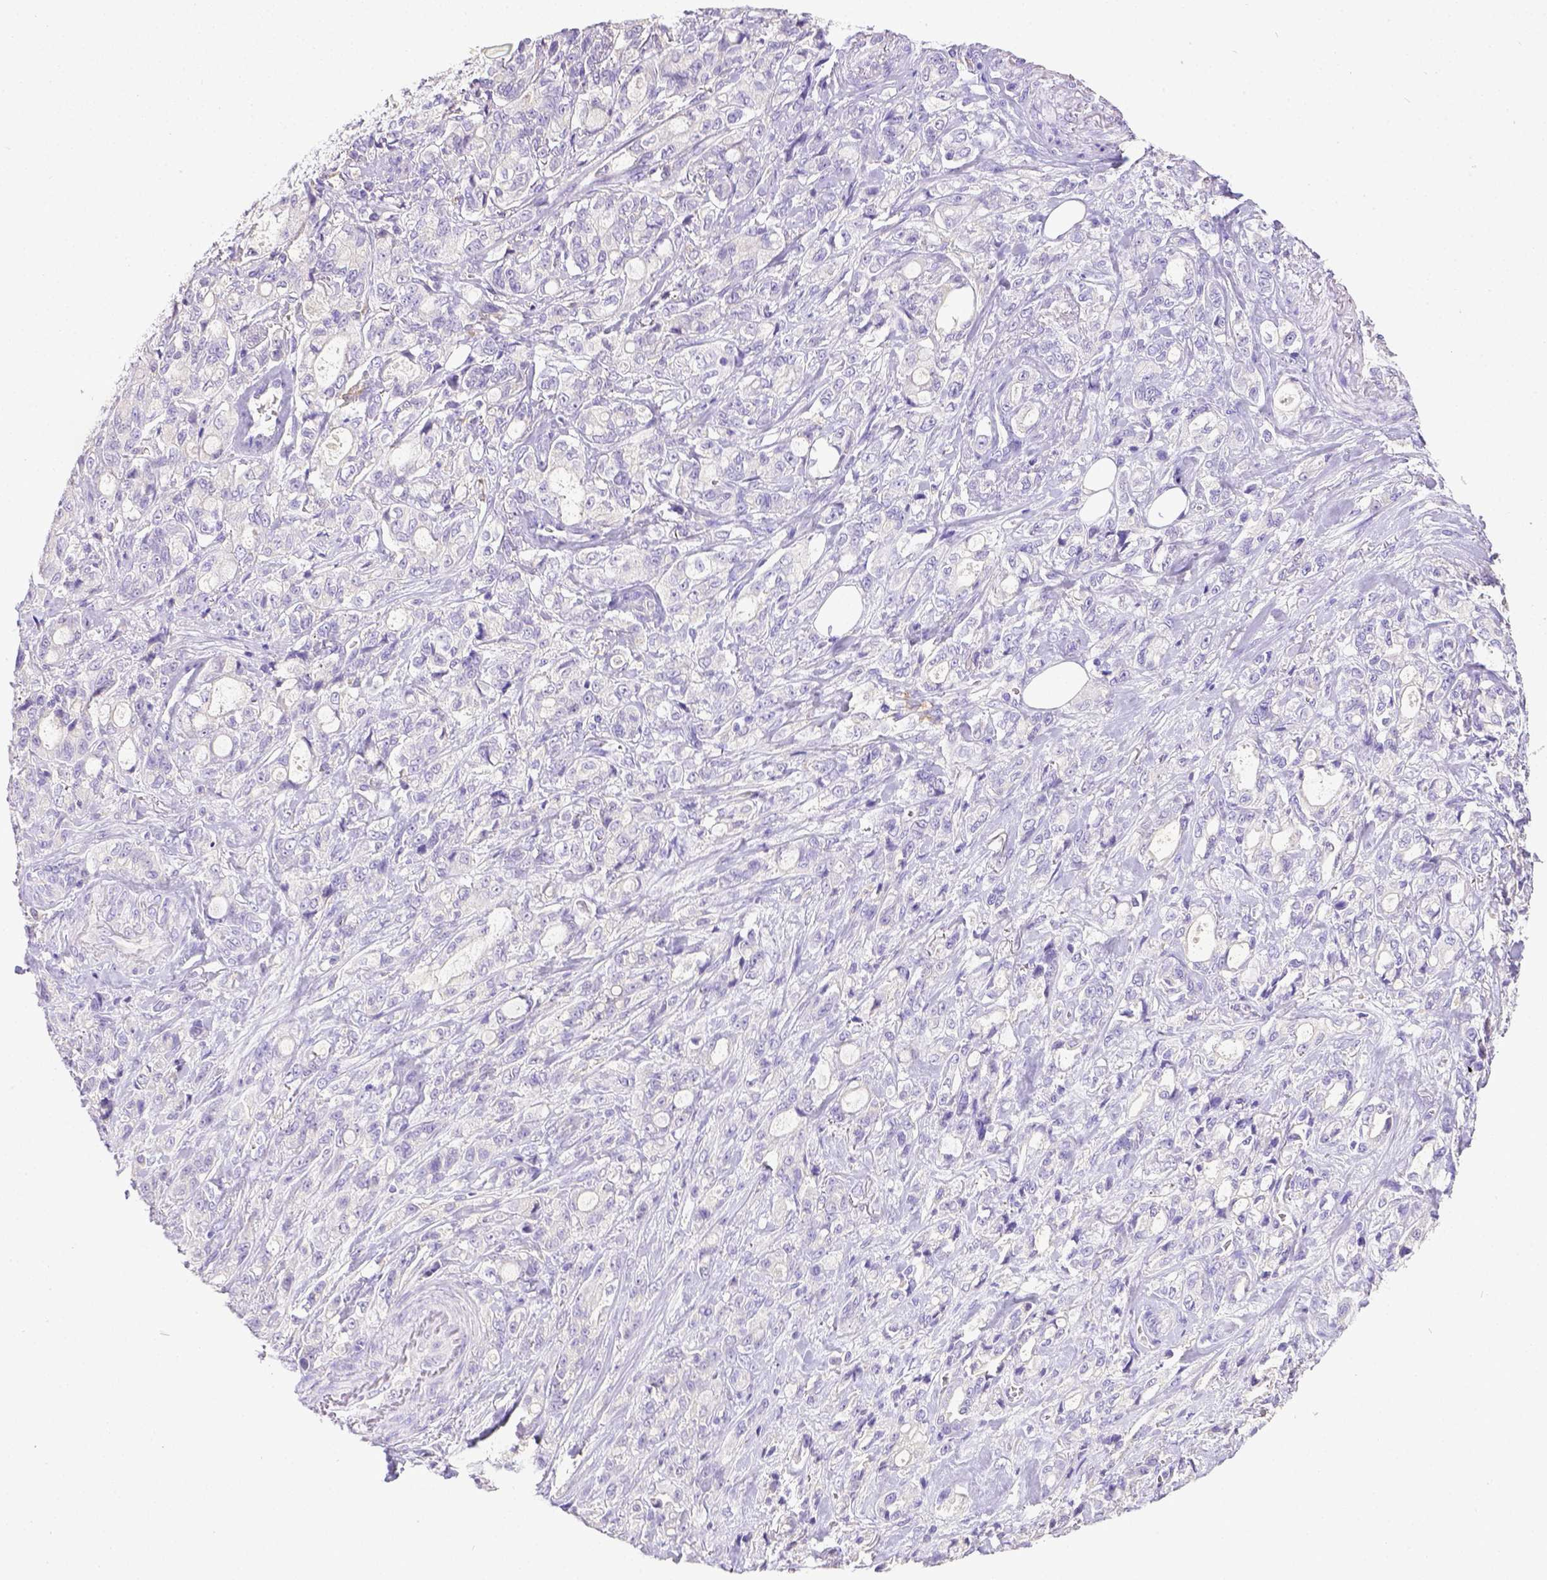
{"staining": {"intensity": "negative", "quantity": "none", "location": "none"}, "tissue": "stomach cancer", "cell_type": "Tumor cells", "image_type": "cancer", "snomed": [{"axis": "morphology", "description": "Adenocarcinoma, NOS"}, {"axis": "topography", "description": "Stomach"}], "caption": "This is an immunohistochemistry micrograph of human stomach cancer. There is no positivity in tumor cells.", "gene": "CD40", "patient": {"sex": "male", "age": 63}}